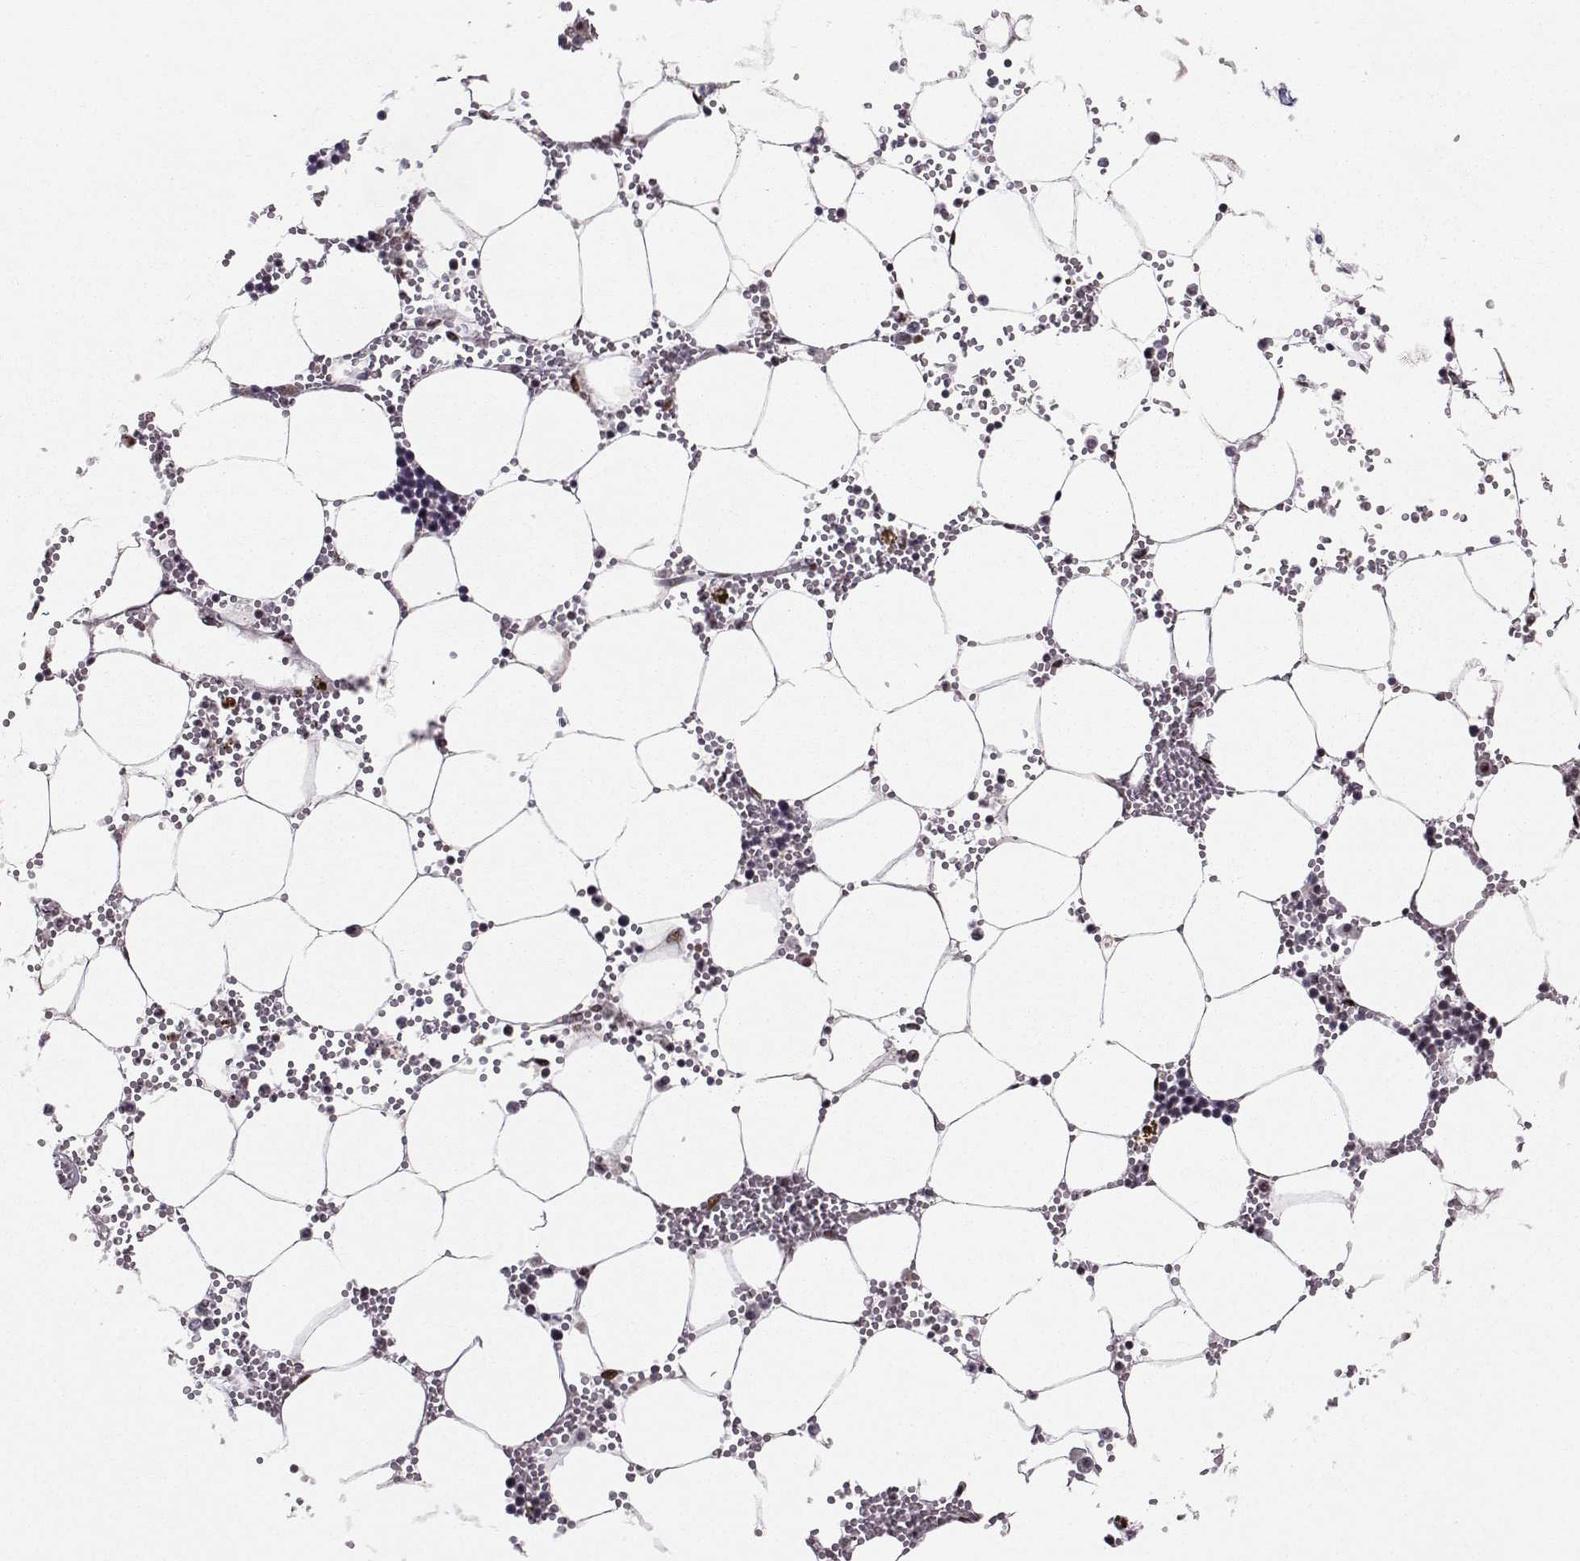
{"staining": {"intensity": "strong", "quantity": "<25%", "location": "nuclear"}, "tissue": "bone marrow", "cell_type": "Hematopoietic cells", "image_type": "normal", "snomed": [{"axis": "morphology", "description": "Normal tissue, NOS"}, {"axis": "topography", "description": "Bone marrow"}], "caption": "Normal bone marrow demonstrates strong nuclear positivity in about <25% of hematopoietic cells, visualized by immunohistochemistry. (brown staining indicates protein expression, while blue staining denotes nuclei).", "gene": "SNAPC2", "patient": {"sex": "male", "age": 54}}